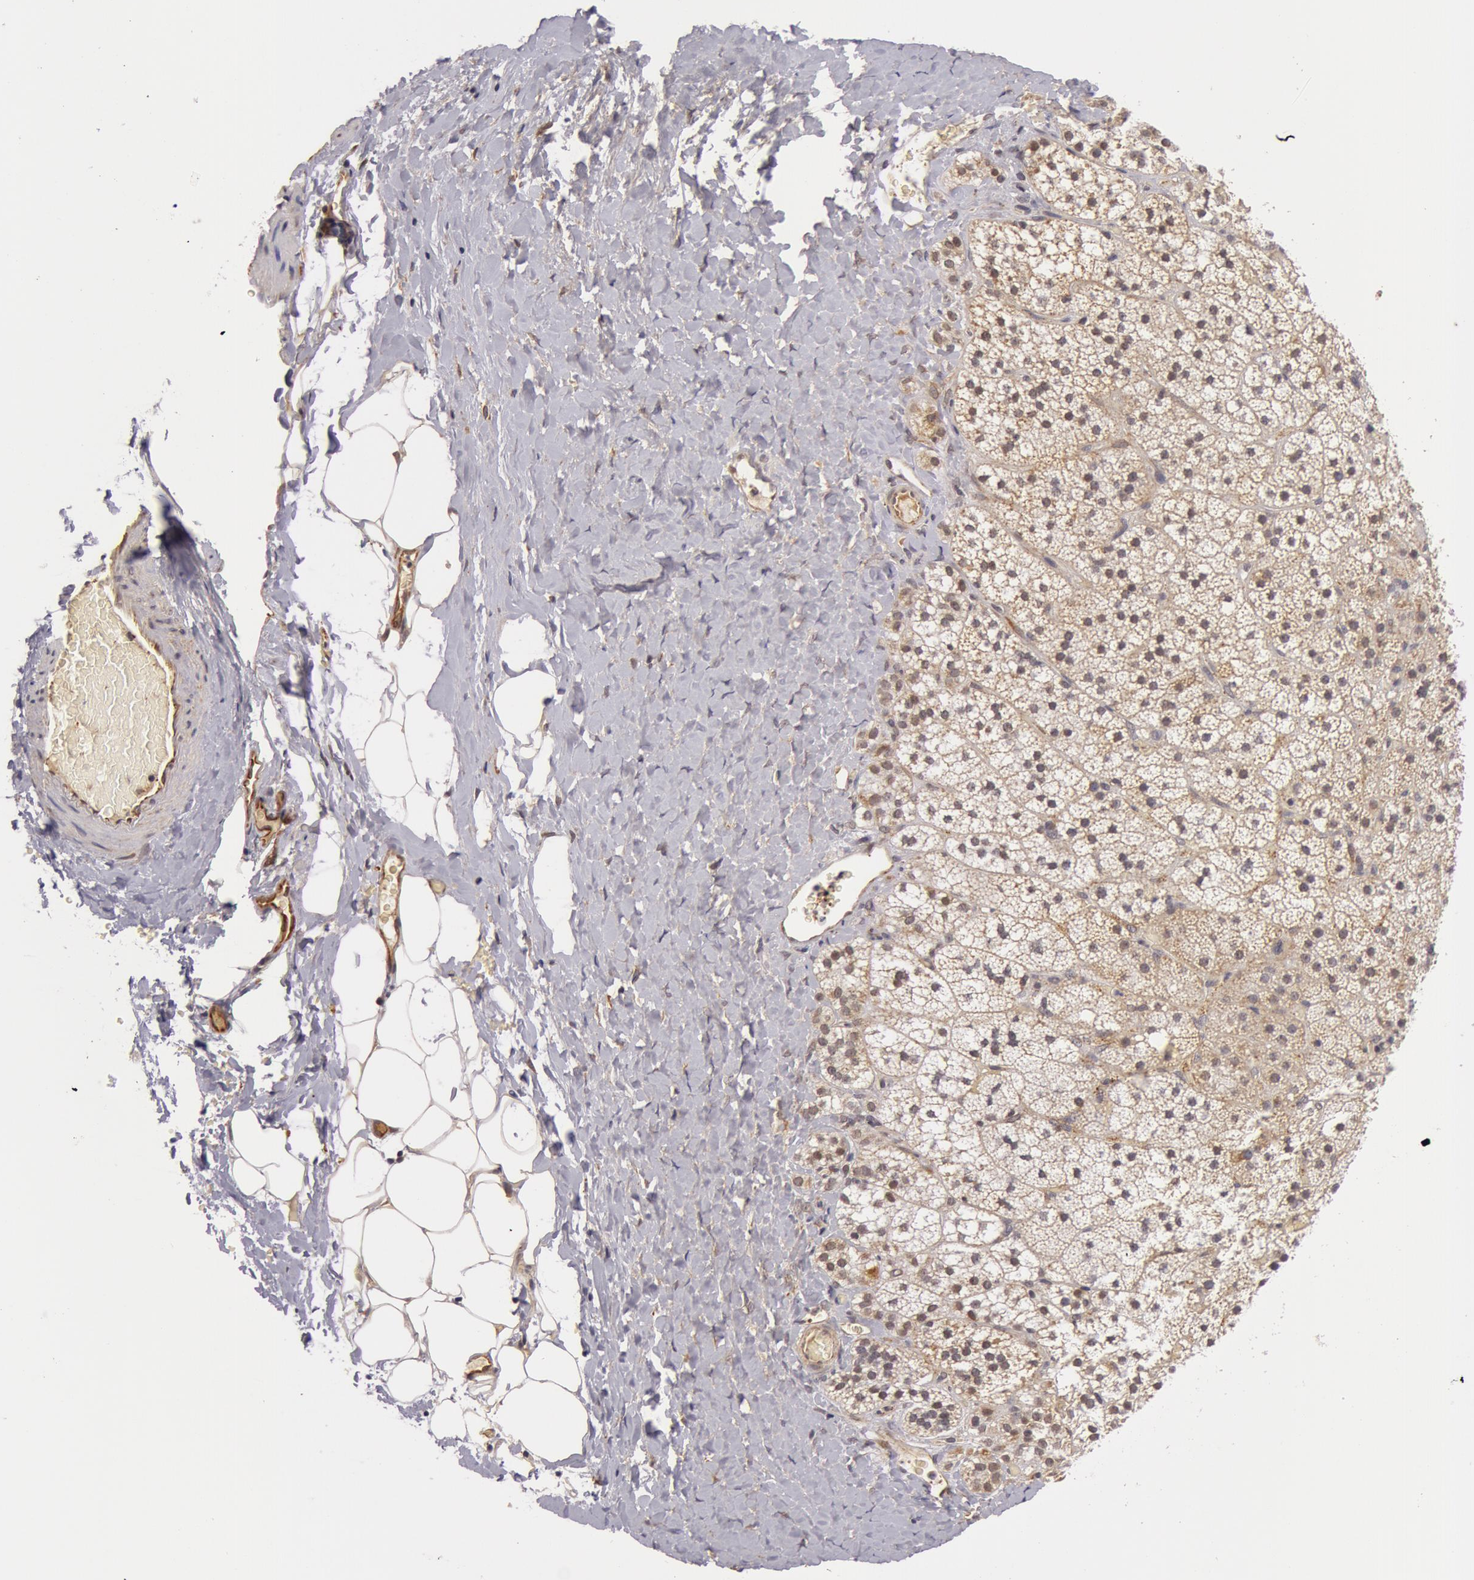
{"staining": {"intensity": "weak", "quantity": ">75%", "location": "cytoplasmic/membranous"}, "tissue": "adrenal gland", "cell_type": "Glandular cells", "image_type": "normal", "snomed": [{"axis": "morphology", "description": "Normal tissue, NOS"}, {"axis": "topography", "description": "Adrenal gland"}], "caption": "An immunohistochemistry (IHC) micrograph of normal tissue is shown. Protein staining in brown highlights weak cytoplasmic/membranous positivity in adrenal gland within glandular cells. (Stains: DAB in brown, nuclei in blue, Microscopy: brightfield microscopy at high magnification).", "gene": "SYTL4", "patient": {"sex": "male", "age": 53}}